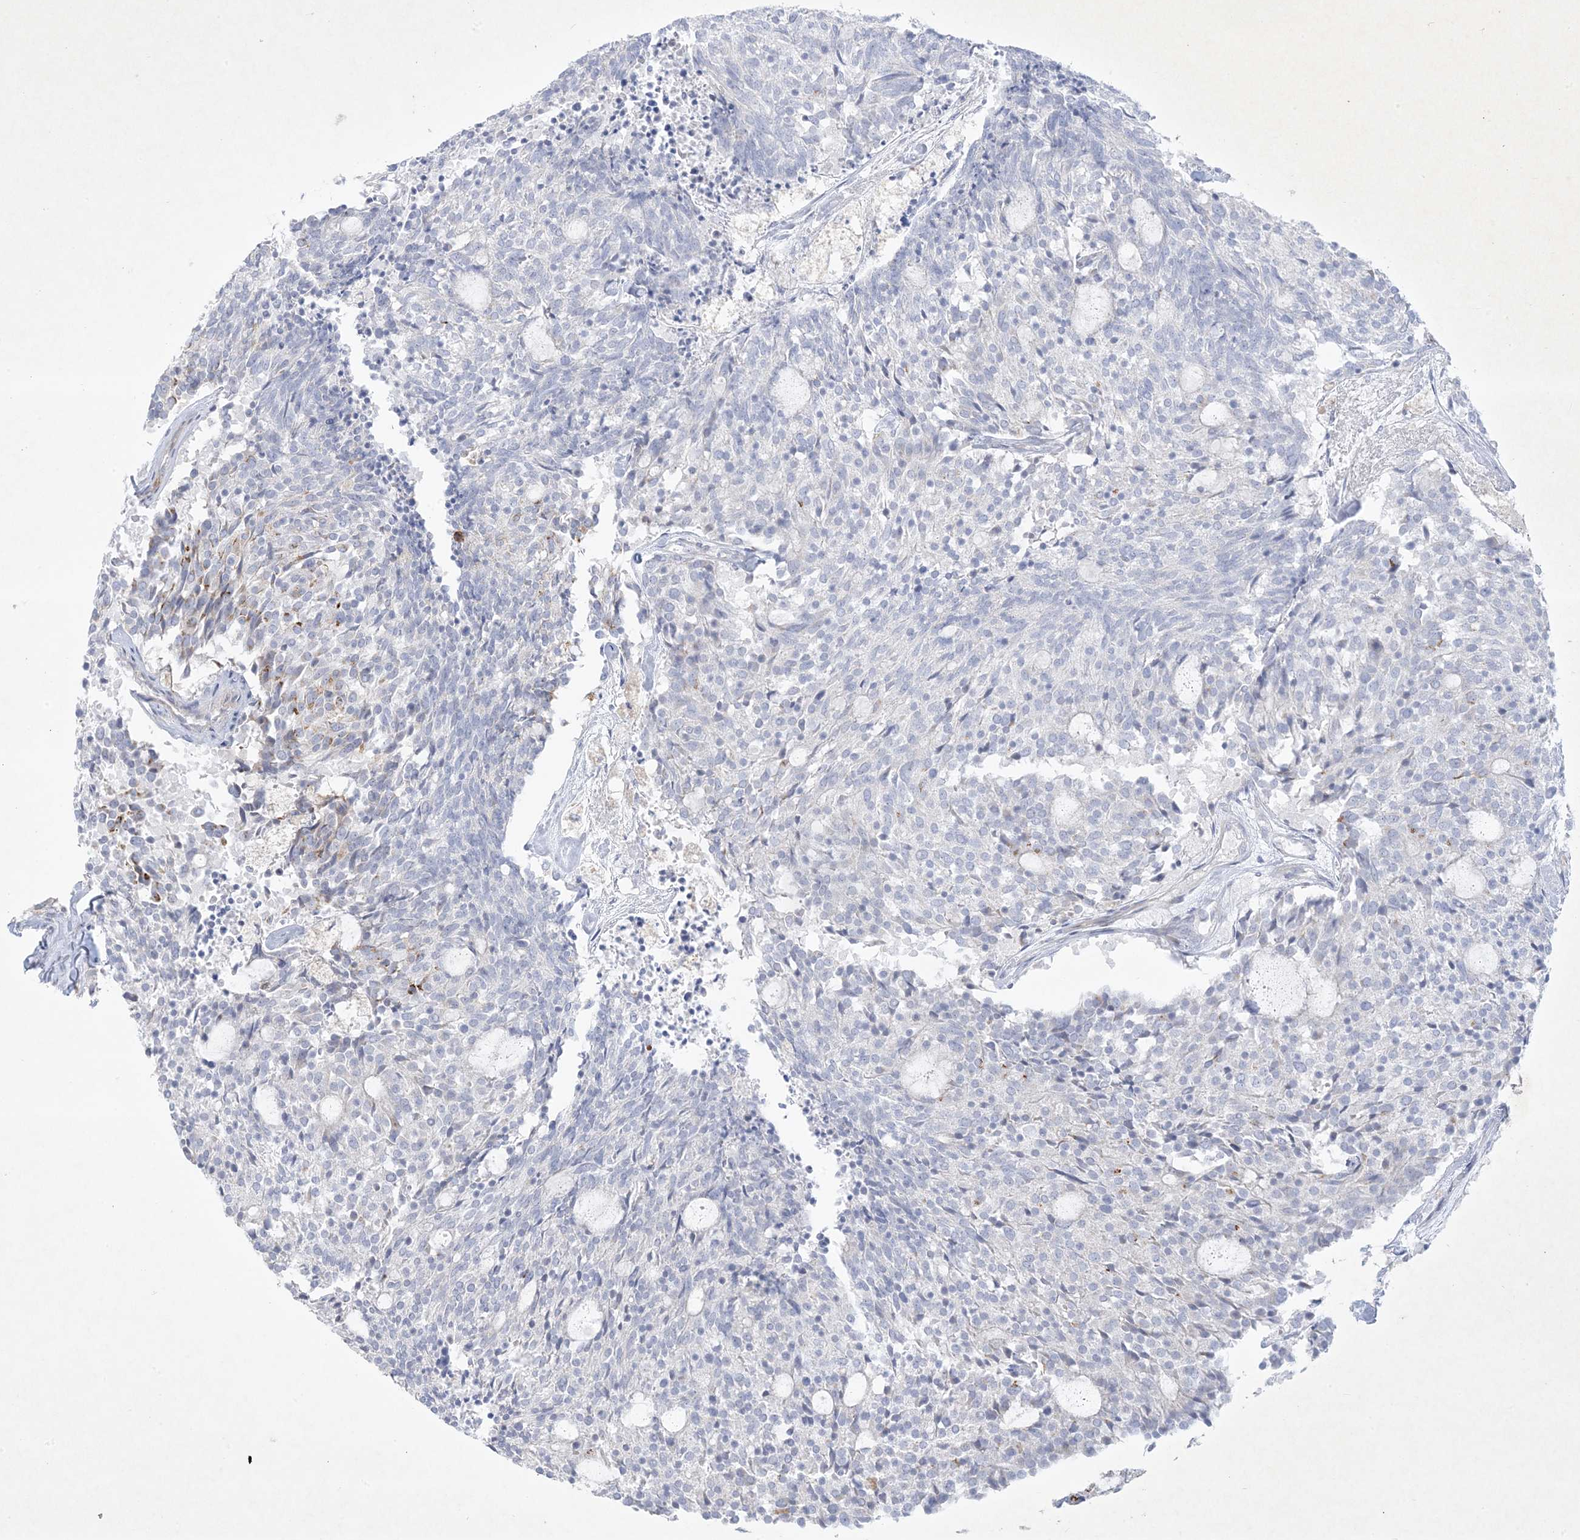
{"staining": {"intensity": "moderate", "quantity": "<25%", "location": "cytoplasmic/membranous"}, "tissue": "carcinoid", "cell_type": "Tumor cells", "image_type": "cancer", "snomed": [{"axis": "morphology", "description": "Carcinoid, malignant, NOS"}, {"axis": "topography", "description": "Pancreas"}], "caption": "Immunohistochemical staining of malignant carcinoid demonstrates low levels of moderate cytoplasmic/membranous protein positivity in approximately <25% of tumor cells. The staining was performed using DAB, with brown indicating positive protein expression. Nuclei are stained blue with hematoxylin.", "gene": "B3GNT7", "patient": {"sex": "female", "age": 54}}